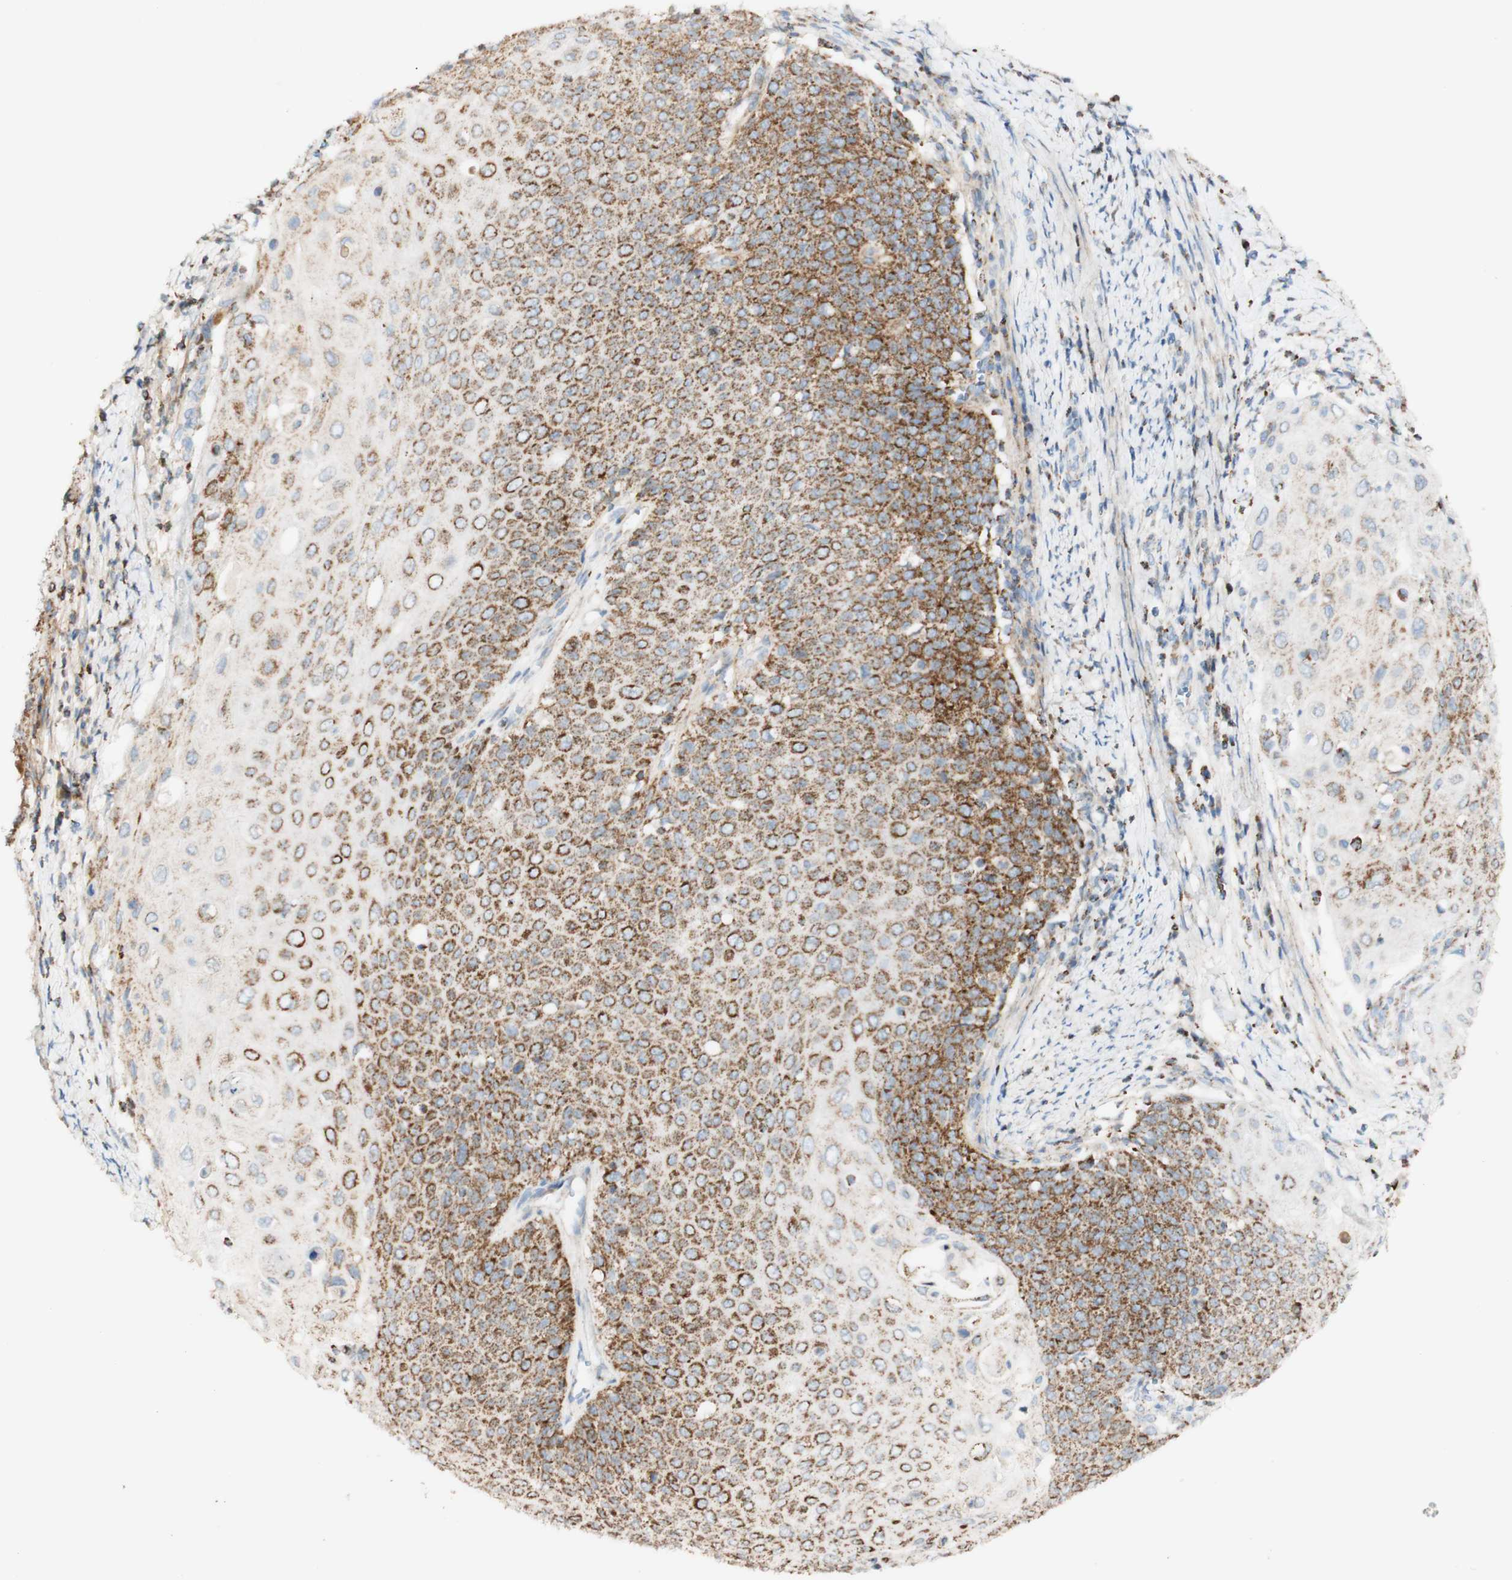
{"staining": {"intensity": "moderate", "quantity": ">75%", "location": "cytoplasmic/membranous"}, "tissue": "cervical cancer", "cell_type": "Tumor cells", "image_type": "cancer", "snomed": [{"axis": "morphology", "description": "Squamous cell carcinoma, NOS"}, {"axis": "topography", "description": "Cervix"}], "caption": "Moderate cytoplasmic/membranous protein positivity is identified in about >75% of tumor cells in cervical cancer (squamous cell carcinoma).", "gene": "OXCT1", "patient": {"sex": "female", "age": 39}}